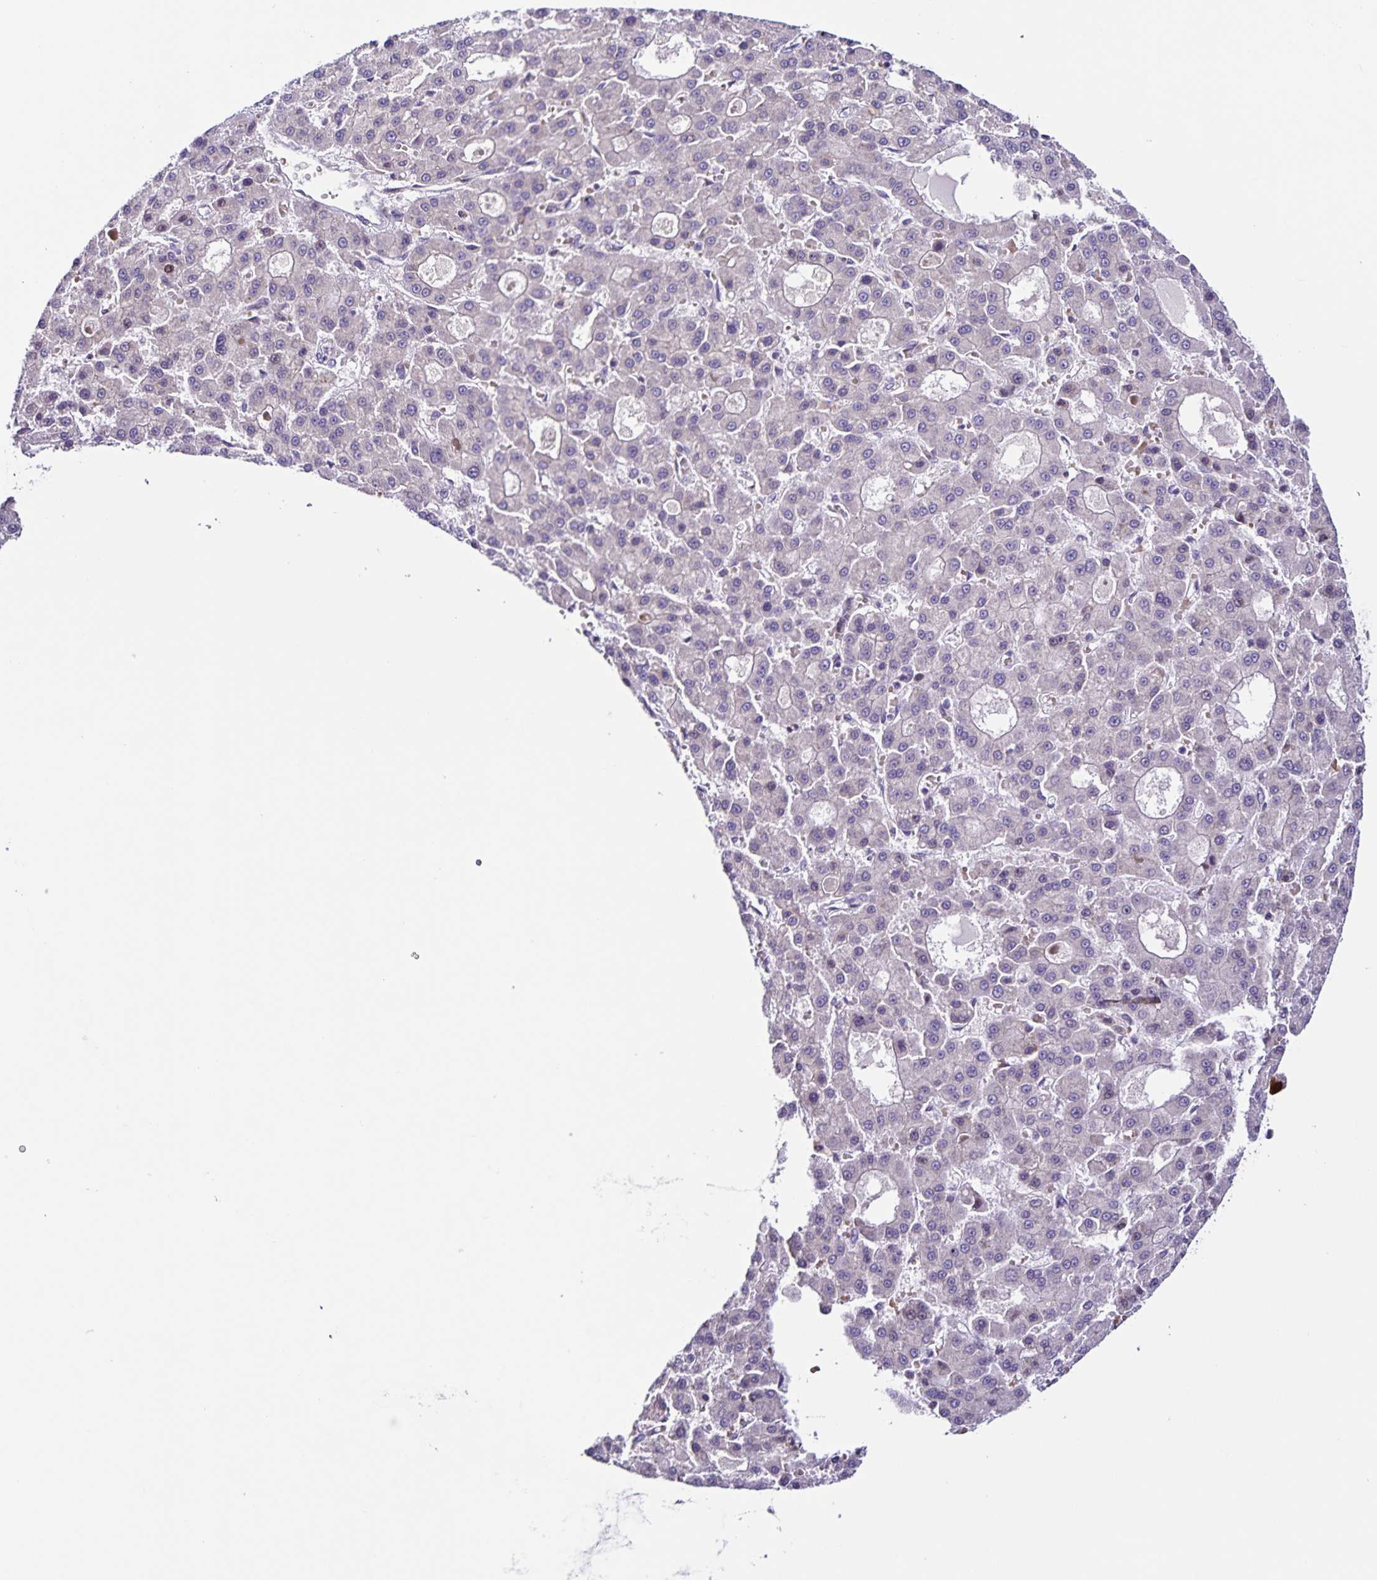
{"staining": {"intensity": "negative", "quantity": "none", "location": "none"}, "tissue": "liver cancer", "cell_type": "Tumor cells", "image_type": "cancer", "snomed": [{"axis": "morphology", "description": "Carcinoma, Hepatocellular, NOS"}, {"axis": "topography", "description": "Liver"}], "caption": "A micrograph of human hepatocellular carcinoma (liver) is negative for staining in tumor cells.", "gene": "RNFT2", "patient": {"sex": "male", "age": 70}}